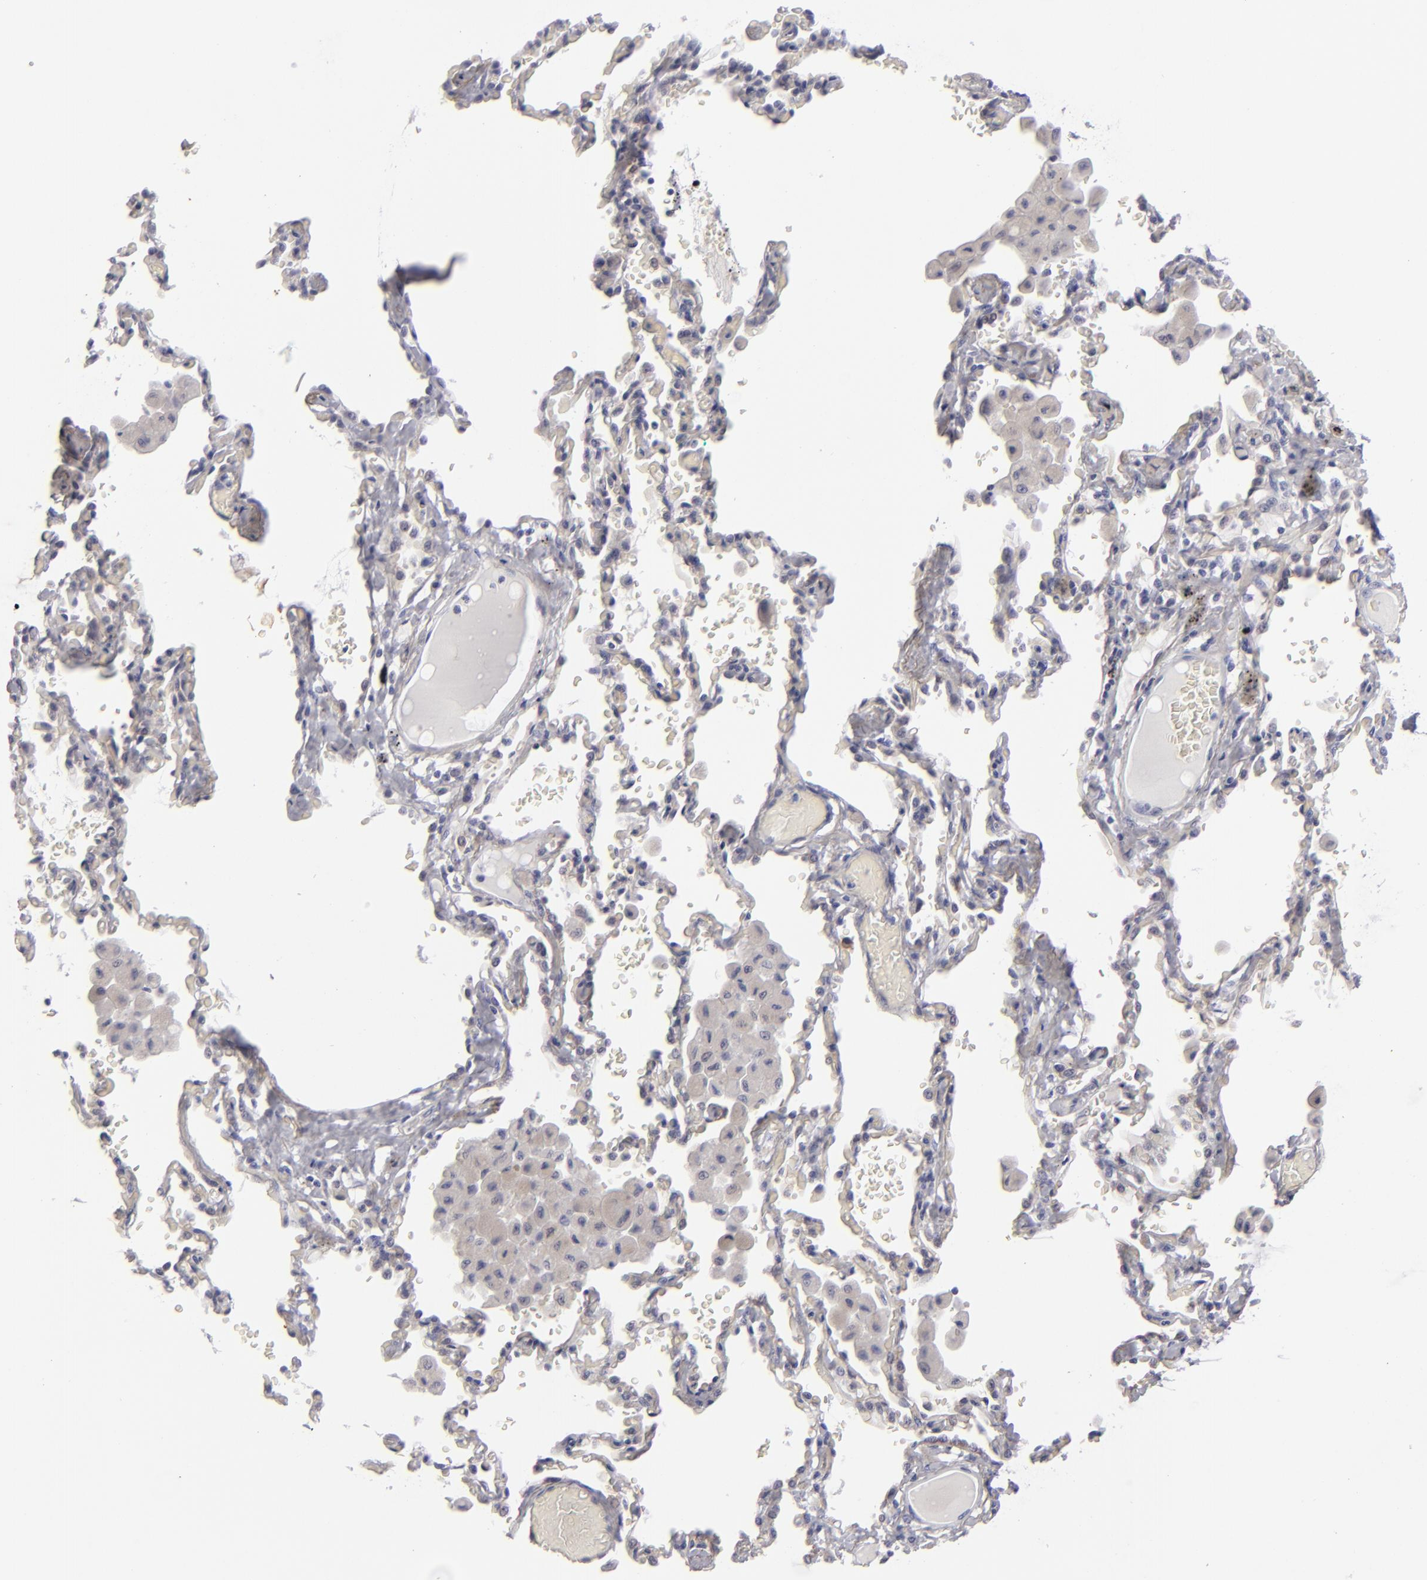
{"staining": {"intensity": "moderate", "quantity": "25%-75%", "location": "cytoplasmic/membranous"}, "tissue": "bronchus", "cell_type": "Respiratory epithelial cells", "image_type": "normal", "snomed": [{"axis": "morphology", "description": "Normal tissue, NOS"}, {"axis": "morphology", "description": "Squamous cell carcinoma, NOS"}, {"axis": "topography", "description": "Bronchus"}, {"axis": "topography", "description": "Lung"}], "caption": "Brown immunohistochemical staining in benign human bronchus shows moderate cytoplasmic/membranous expression in approximately 25%-75% of respiratory epithelial cells.", "gene": "JUP", "patient": {"sex": "female", "age": 47}}